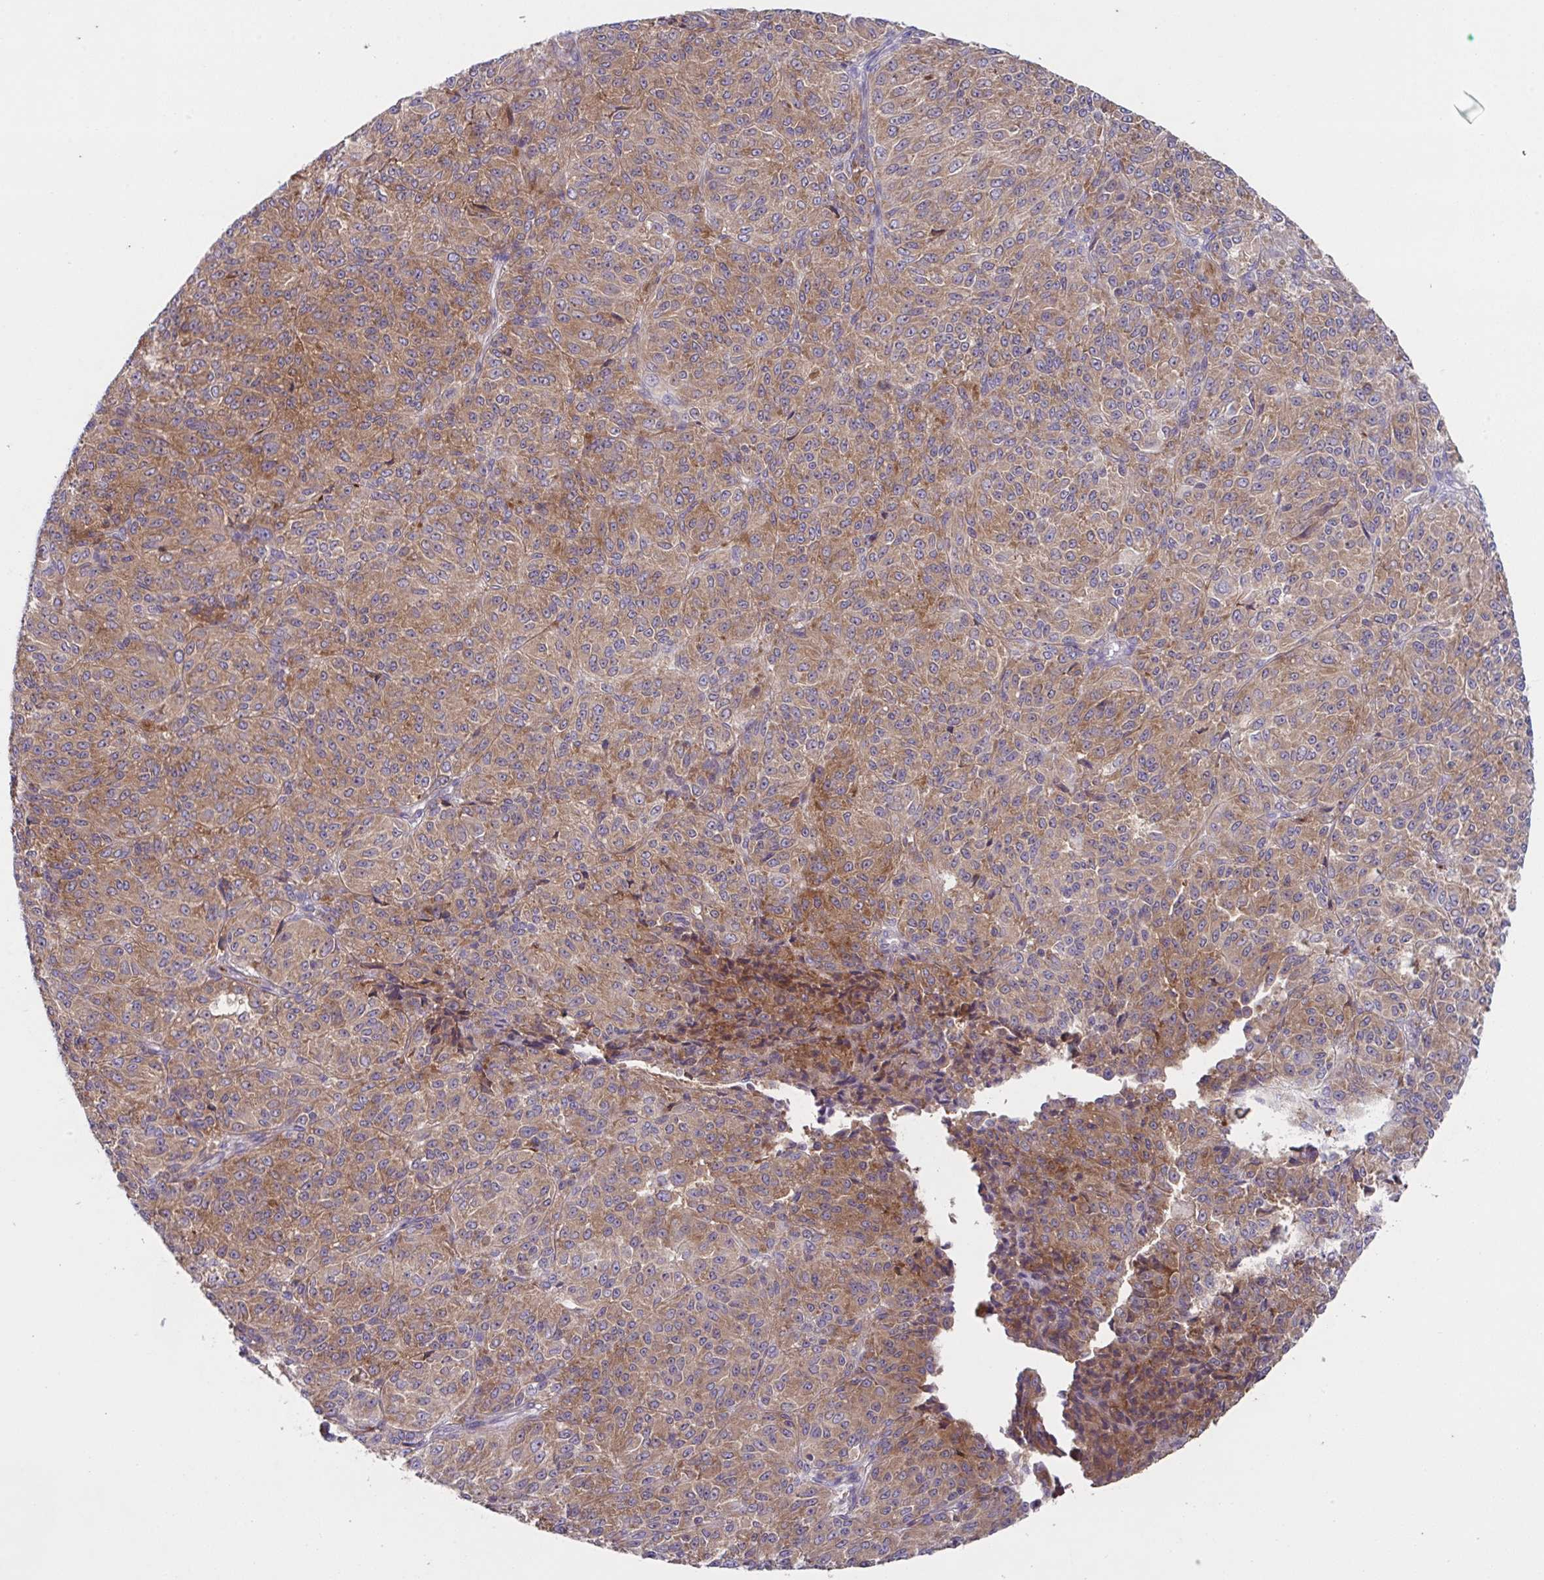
{"staining": {"intensity": "moderate", "quantity": ">75%", "location": "cytoplasmic/membranous"}, "tissue": "melanoma", "cell_type": "Tumor cells", "image_type": "cancer", "snomed": [{"axis": "morphology", "description": "Malignant melanoma, Metastatic site"}, {"axis": "topography", "description": "Brain"}], "caption": "Melanoma stained for a protein (brown) demonstrates moderate cytoplasmic/membranous positive expression in about >75% of tumor cells.", "gene": "FAU", "patient": {"sex": "female", "age": 56}}